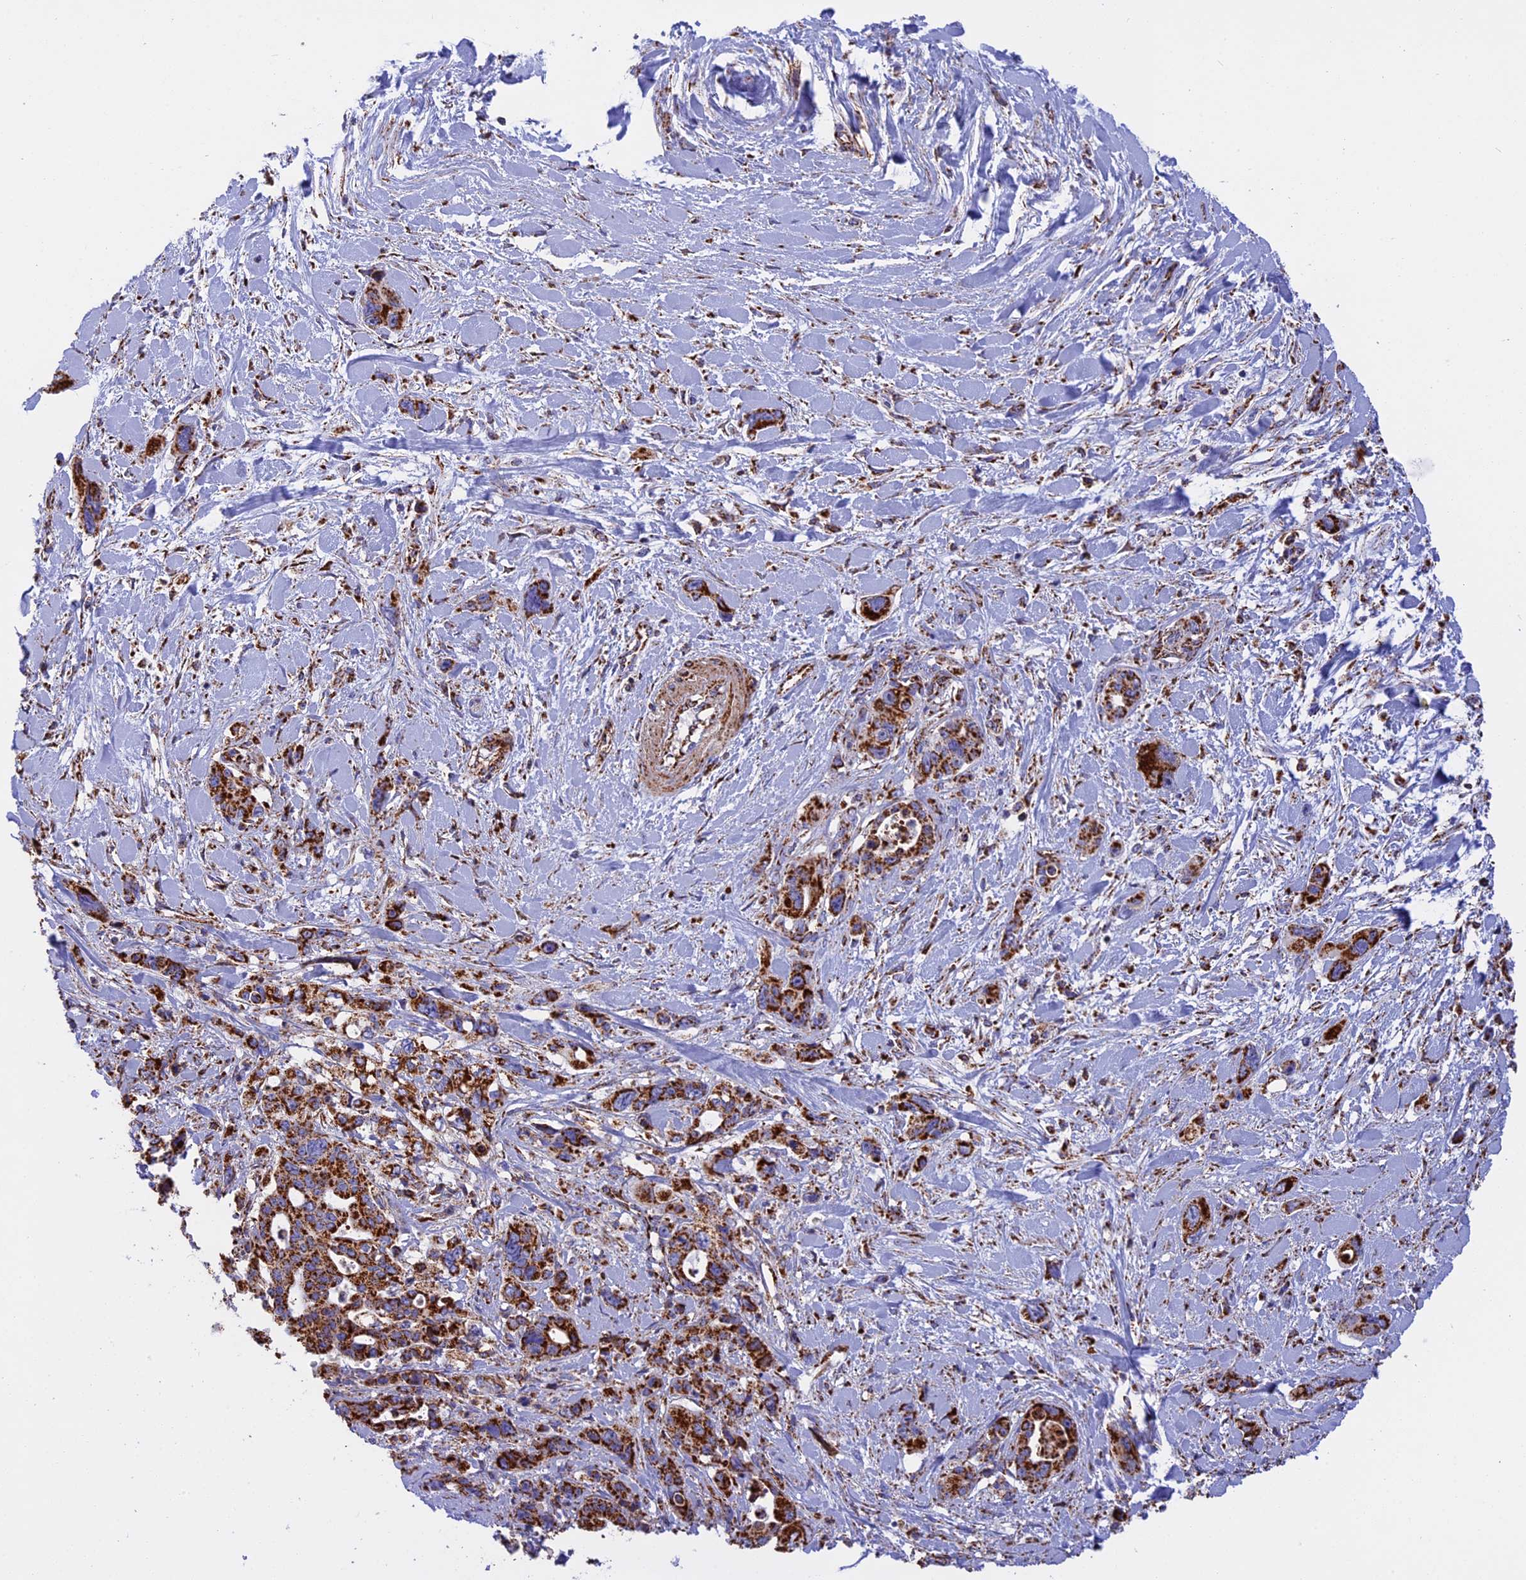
{"staining": {"intensity": "strong", "quantity": ">75%", "location": "cytoplasmic/membranous"}, "tissue": "pancreatic cancer", "cell_type": "Tumor cells", "image_type": "cancer", "snomed": [{"axis": "morphology", "description": "Adenocarcinoma, NOS"}, {"axis": "topography", "description": "Pancreas"}], "caption": "Protein expression analysis of adenocarcinoma (pancreatic) displays strong cytoplasmic/membranous positivity in approximately >75% of tumor cells.", "gene": "UQCRB", "patient": {"sex": "male", "age": 46}}